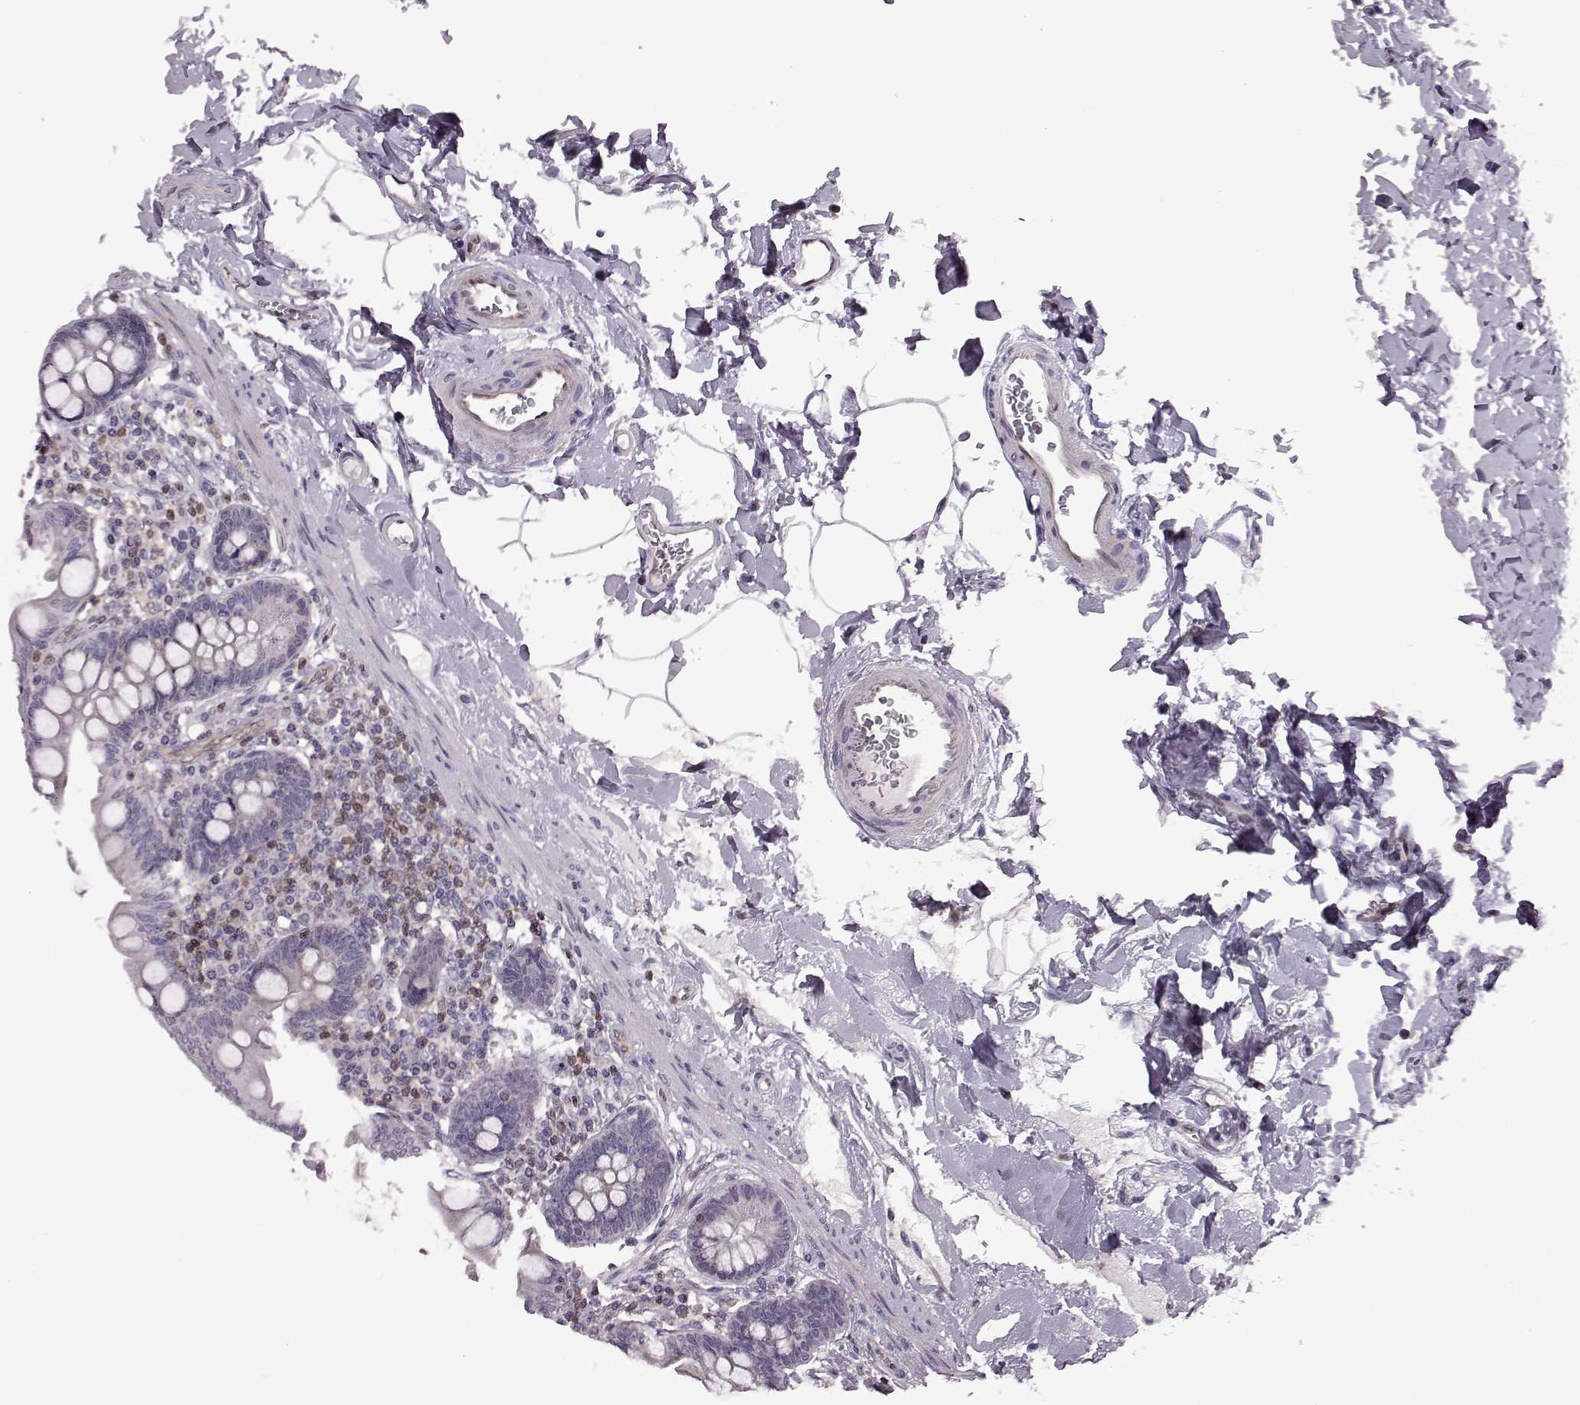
{"staining": {"intensity": "negative", "quantity": "none", "location": "none"}, "tissue": "small intestine", "cell_type": "Glandular cells", "image_type": "normal", "snomed": [{"axis": "morphology", "description": "Normal tissue, NOS"}, {"axis": "topography", "description": "Small intestine"}], "caption": "This photomicrograph is of normal small intestine stained with immunohistochemistry (IHC) to label a protein in brown with the nuclei are counter-stained blue. There is no expression in glandular cells.", "gene": "CDC42SE1", "patient": {"sex": "female", "age": 56}}